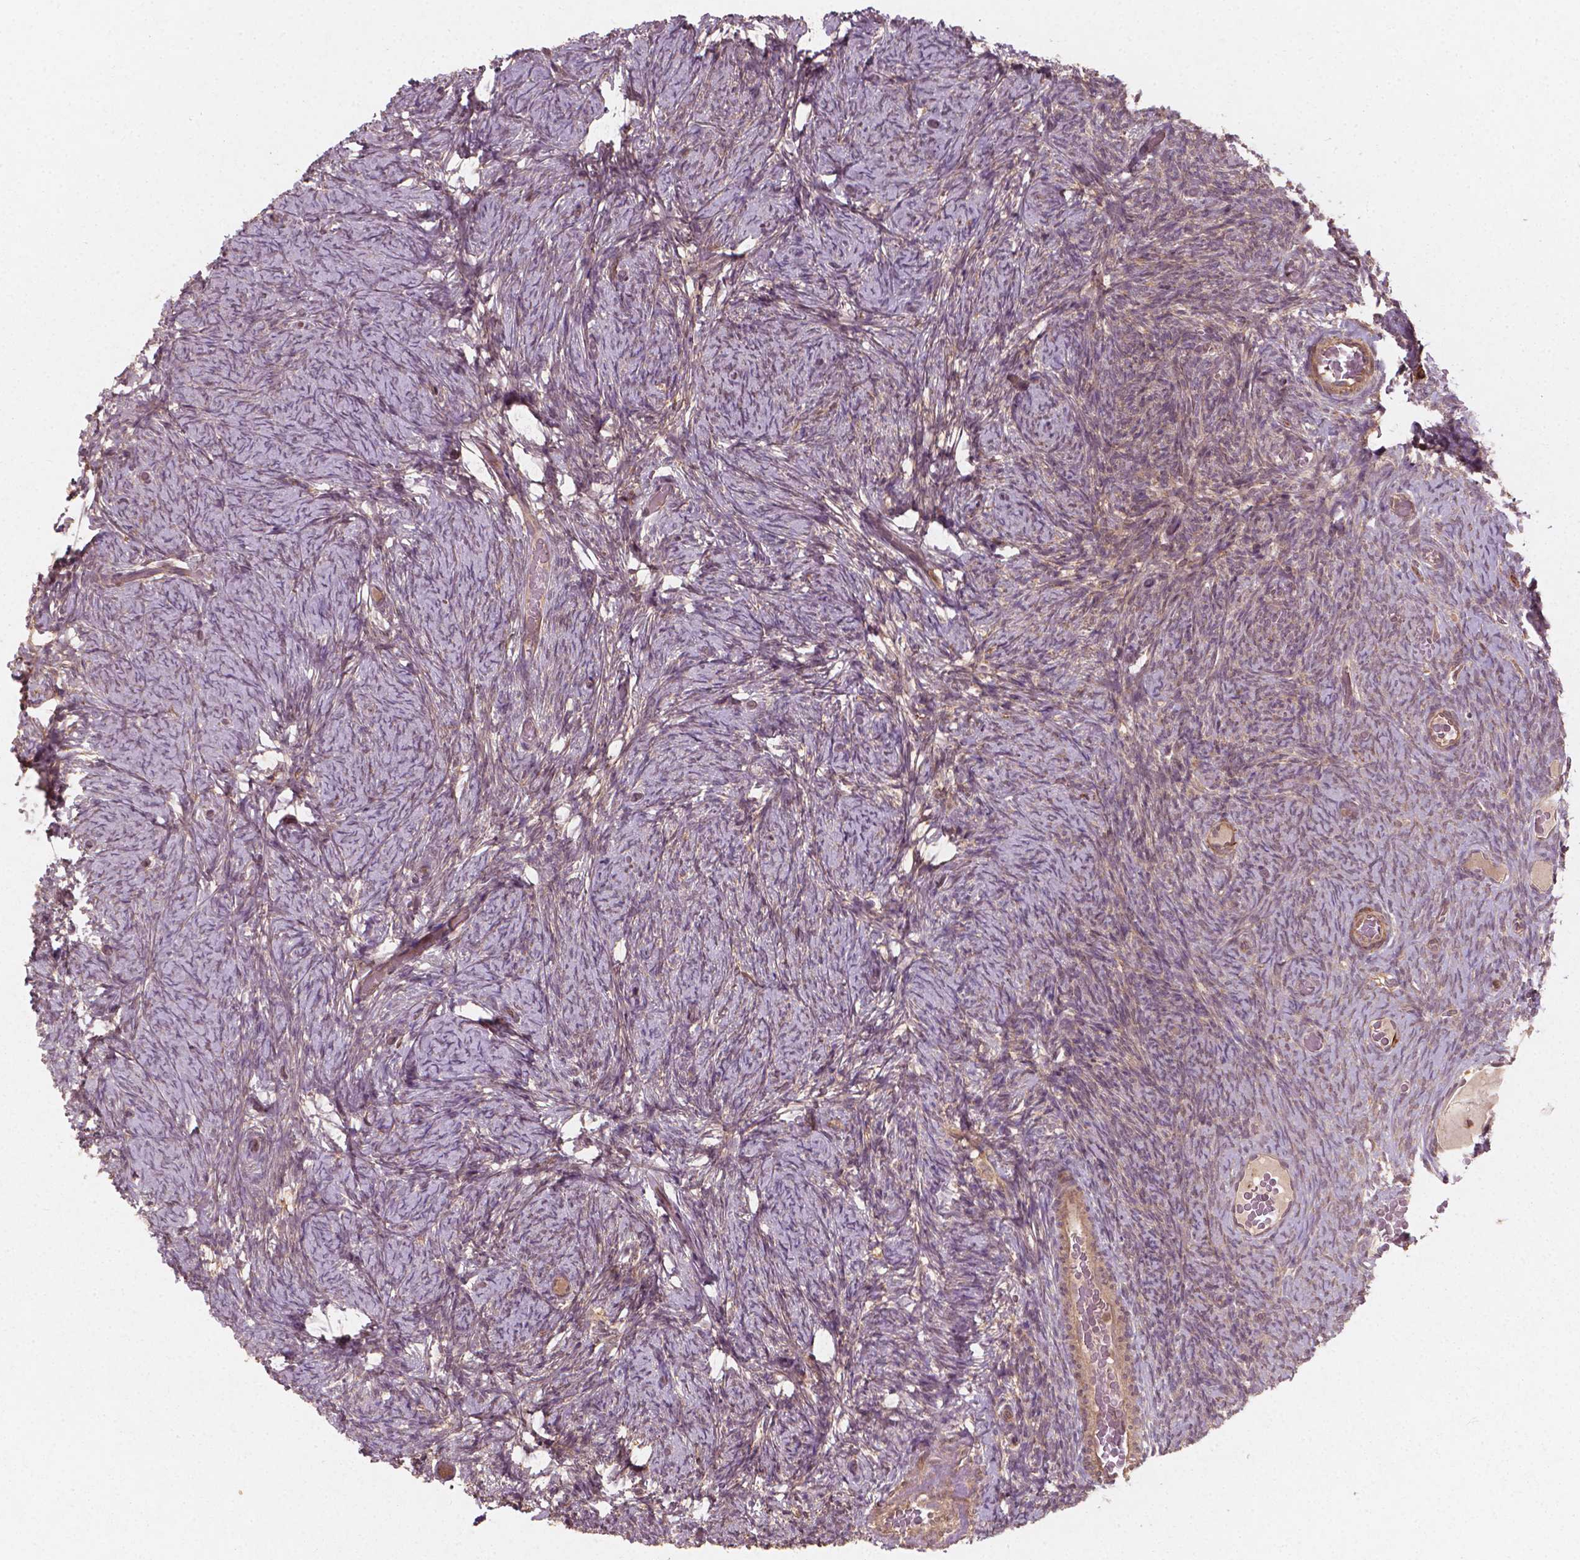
{"staining": {"intensity": "weak", "quantity": ">75%", "location": "cytoplasmic/membranous"}, "tissue": "ovary", "cell_type": "Follicle cells", "image_type": "normal", "snomed": [{"axis": "morphology", "description": "Normal tissue, NOS"}, {"axis": "topography", "description": "Ovary"}], "caption": "Immunohistochemical staining of benign human ovary exhibits weak cytoplasmic/membranous protein expression in about >75% of follicle cells.", "gene": "CYFIP1", "patient": {"sex": "female", "age": 34}}